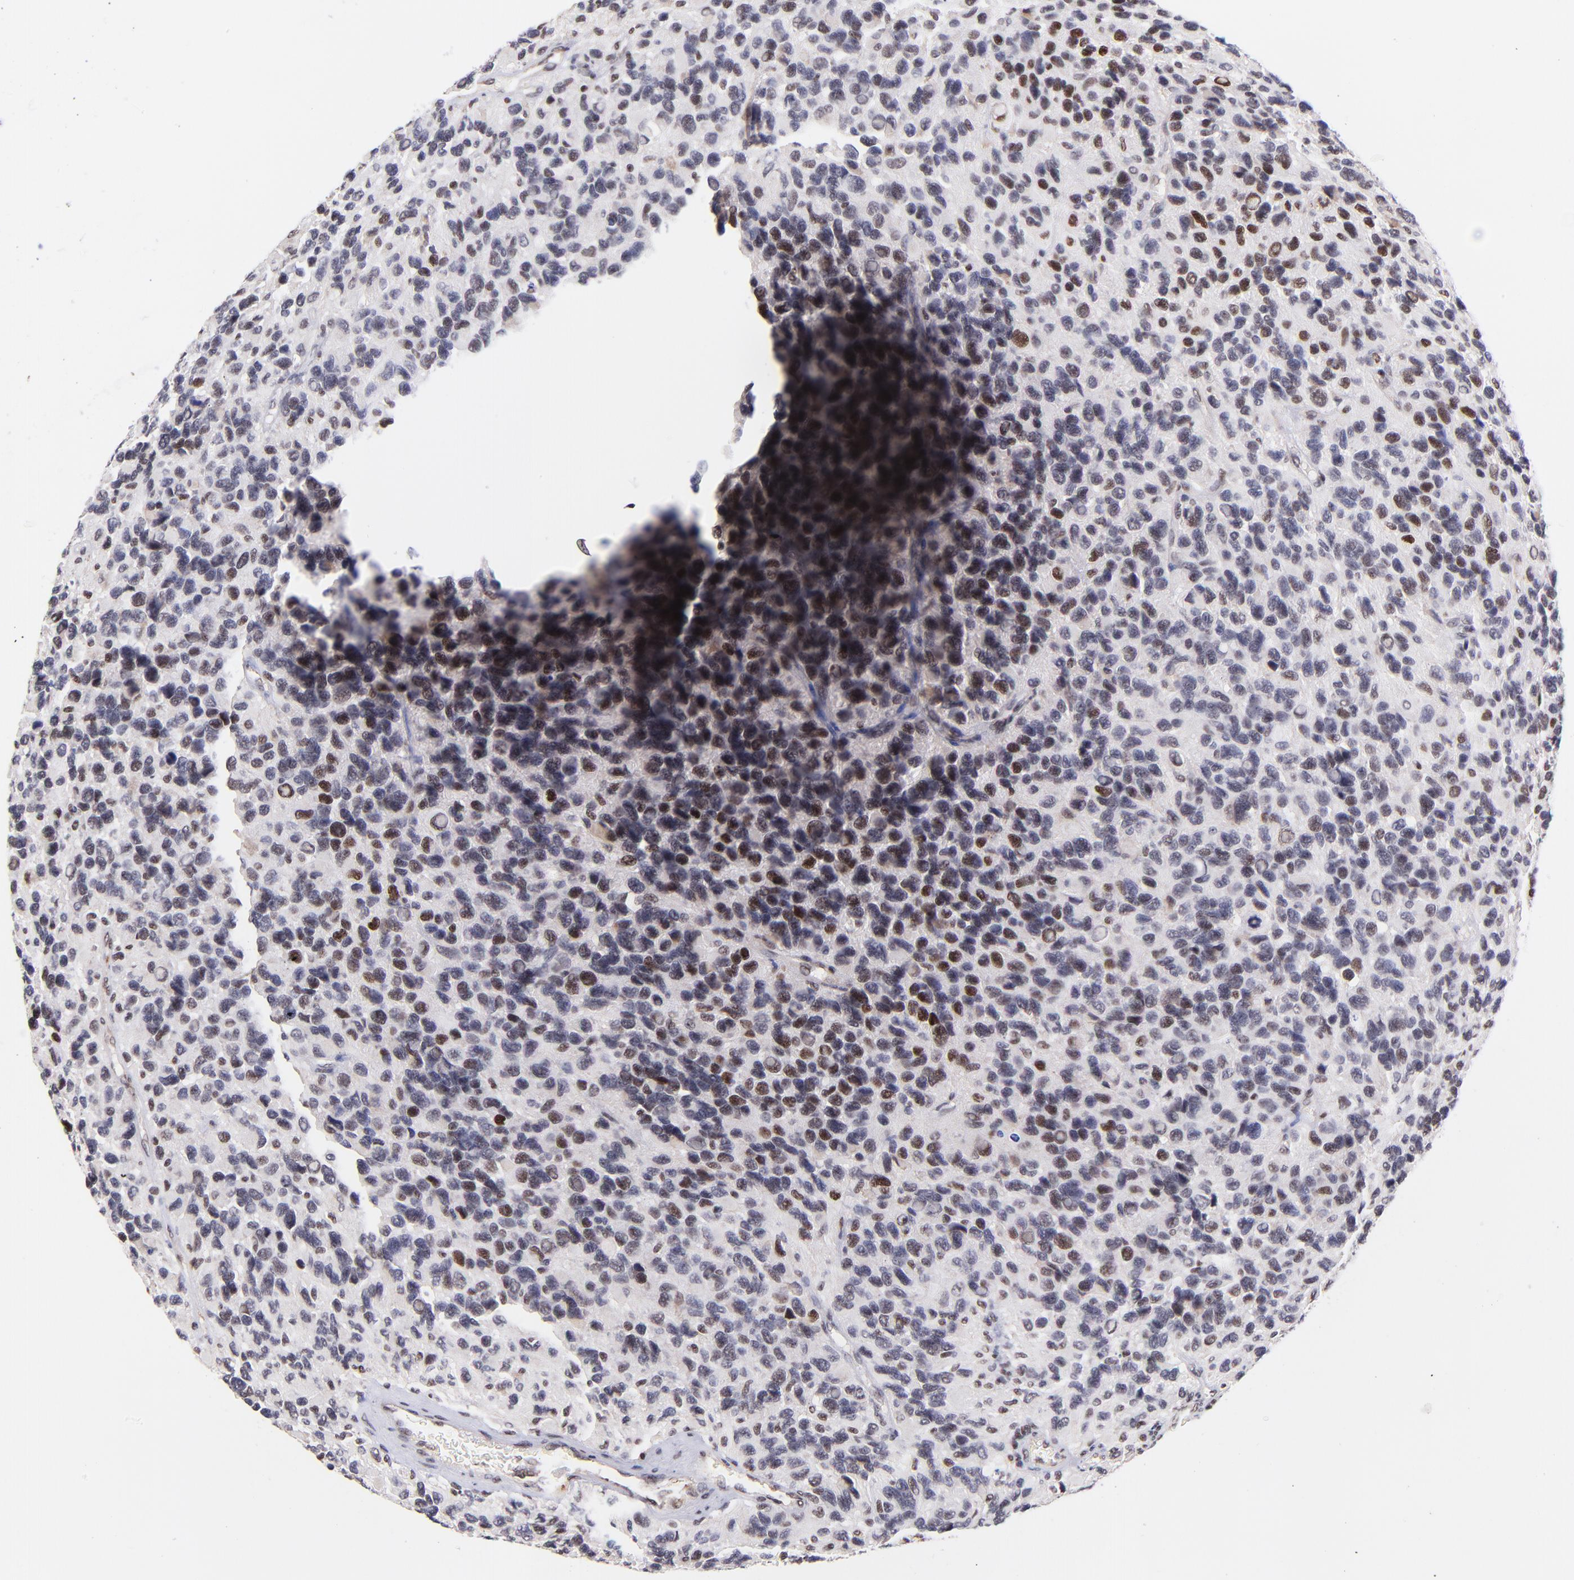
{"staining": {"intensity": "weak", "quantity": ">75%", "location": "nuclear"}, "tissue": "glioma", "cell_type": "Tumor cells", "image_type": "cancer", "snomed": [{"axis": "morphology", "description": "Glioma, malignant, High grade"}, {"axis": "topography", "description": "Brain"}], "caption": "This photomicrograph displays immunohistochemistry staining of malignant glioma (high-grade), with low weak nuclear positivity in about >75% of tumor cells.", "gene": "MIDEAS", "patient": {"sex": "male", "age": 77}}